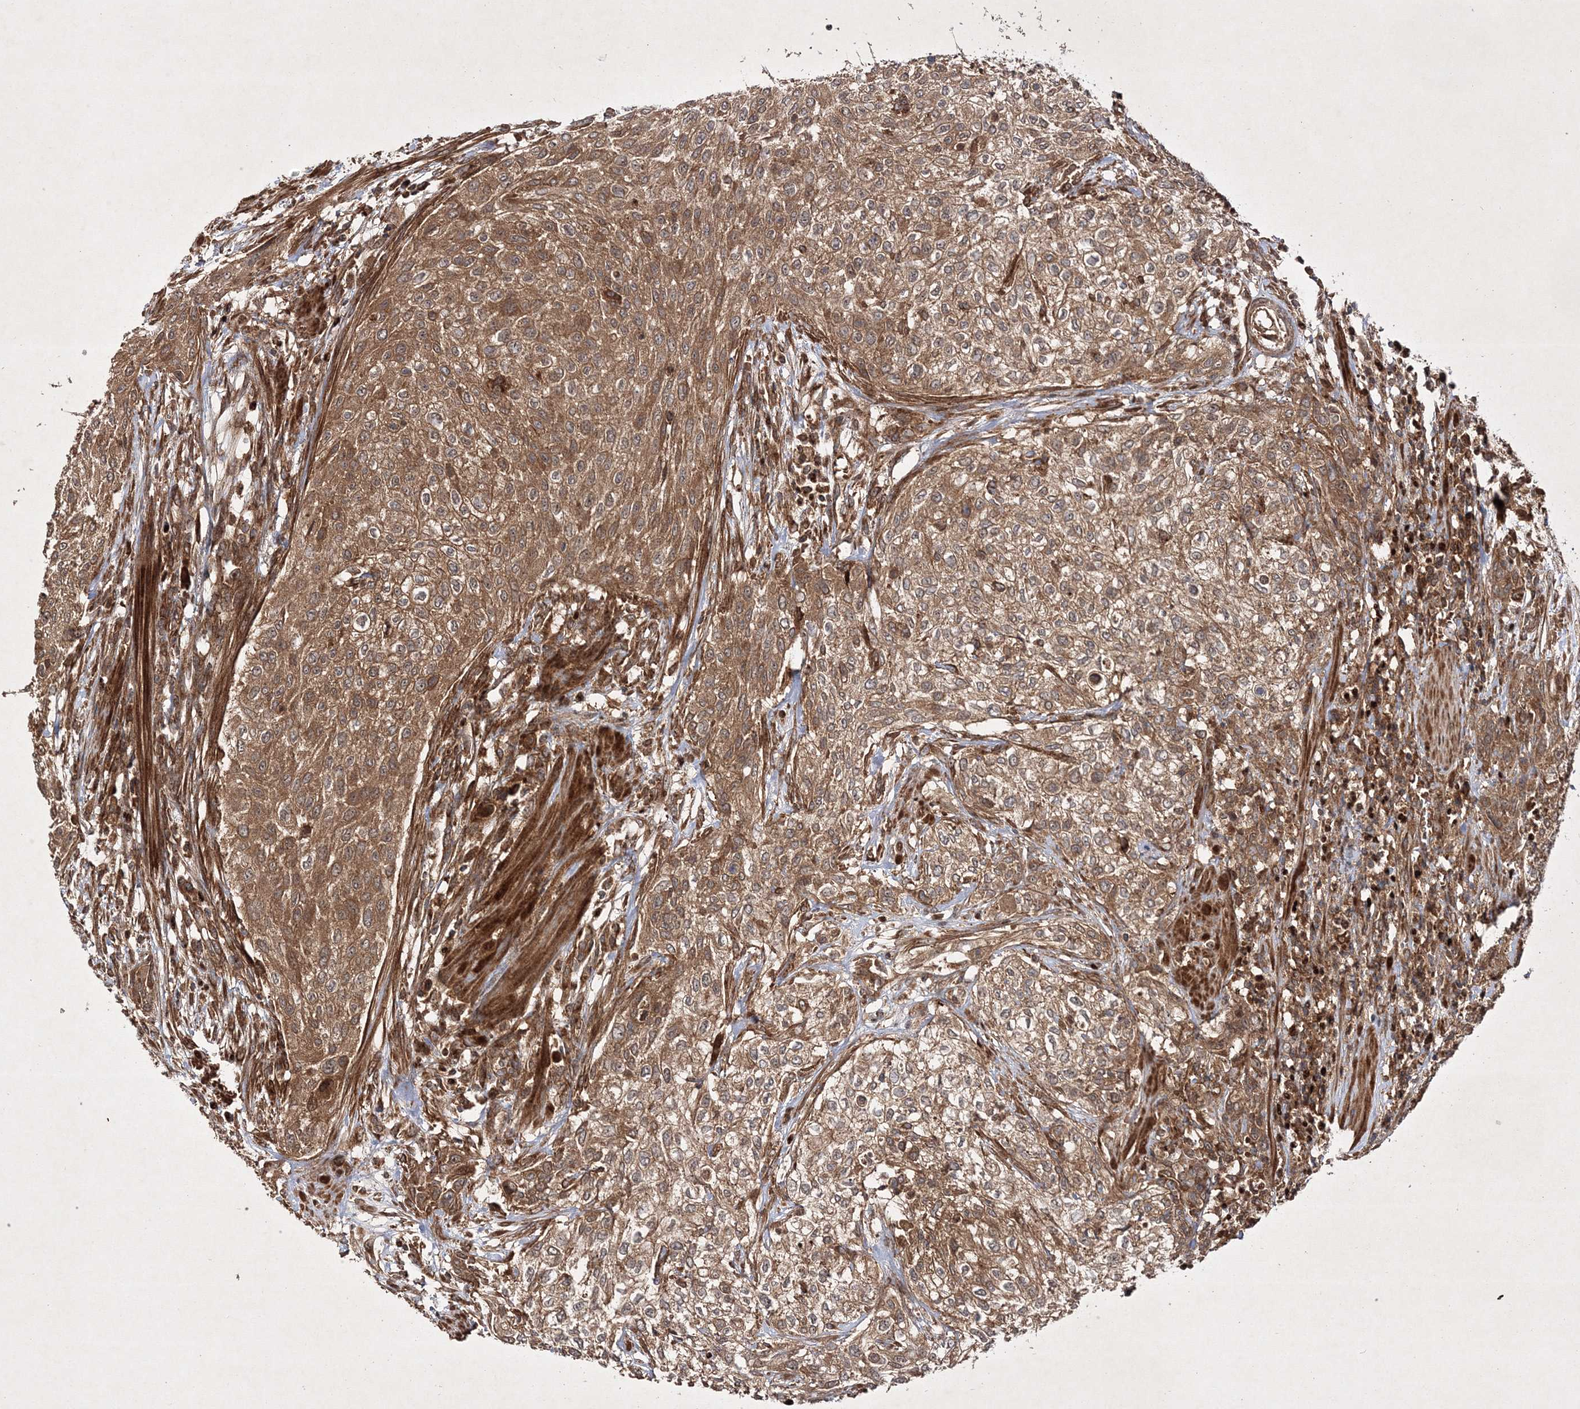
{"staining": {"intensity": "moderate", "quantity": ">75%", "location": "cytoplasmic/membranous"}, "tissue": "urothelial cancer", "cell_type": "Tumor cells", "image_type": "cancer", "snomed": [{"axis": "morphology", "description": "Urothelial carcinoma, High grade"}, {"axis": "topography", "description": "Urinary bladder"}], "caption": "IHC histopathology image of human urothelial cancer stained for a protein (brown), which displays medium levels of moderate cytoplasmic/membranous positivity in approximately >75% of tumor cells.", "gene": "DNAJC13", "patient": {"sex": "male", "age": 35}}